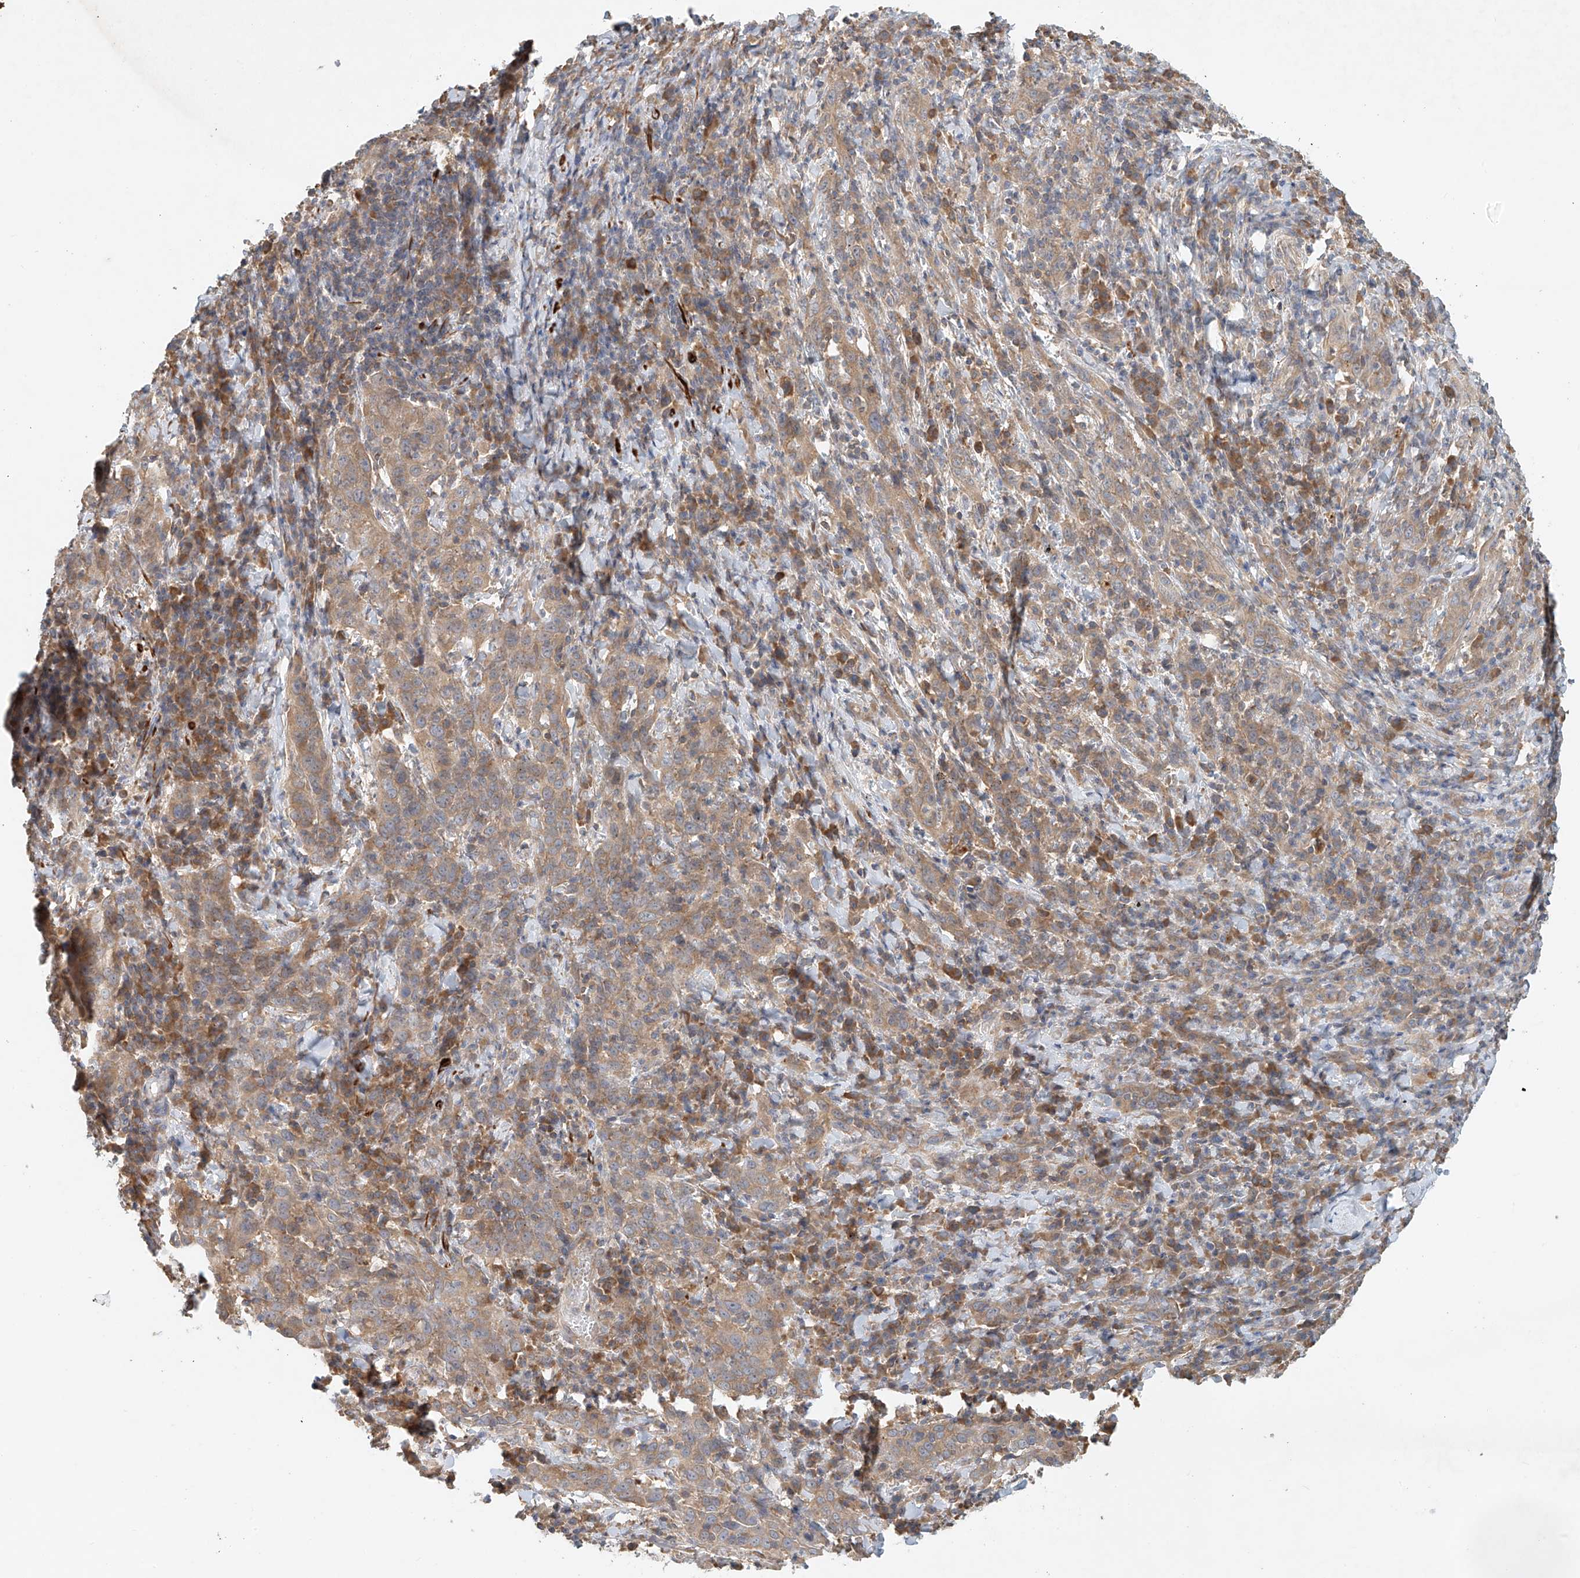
{"staining": {"intensity": "weak", "quantity": ">75%", "location": "cytoplasmic/membranous"}, "tissue": "cervical cancer", "cell_type": "Tumor cells", "image_type": "cancer", "snomed": [{"axis": "morphology", "description": "Squamous cell carcinoma, NOS"}, {"axis": "topography", "description": "Cervix"}], "caption": "IHC histopathology image of neoplastic tissue: human squamous cell carcinoma (cervical) stained using immunohistochemistry shows low levels of weak protein expression localized specifically in the cytoplasmic/membranous of tumor cells, appearing as a cytoplasmic/membranous brown color.", "gene": "LYRM9", "patient": {"sex": "female", "age": 46}}